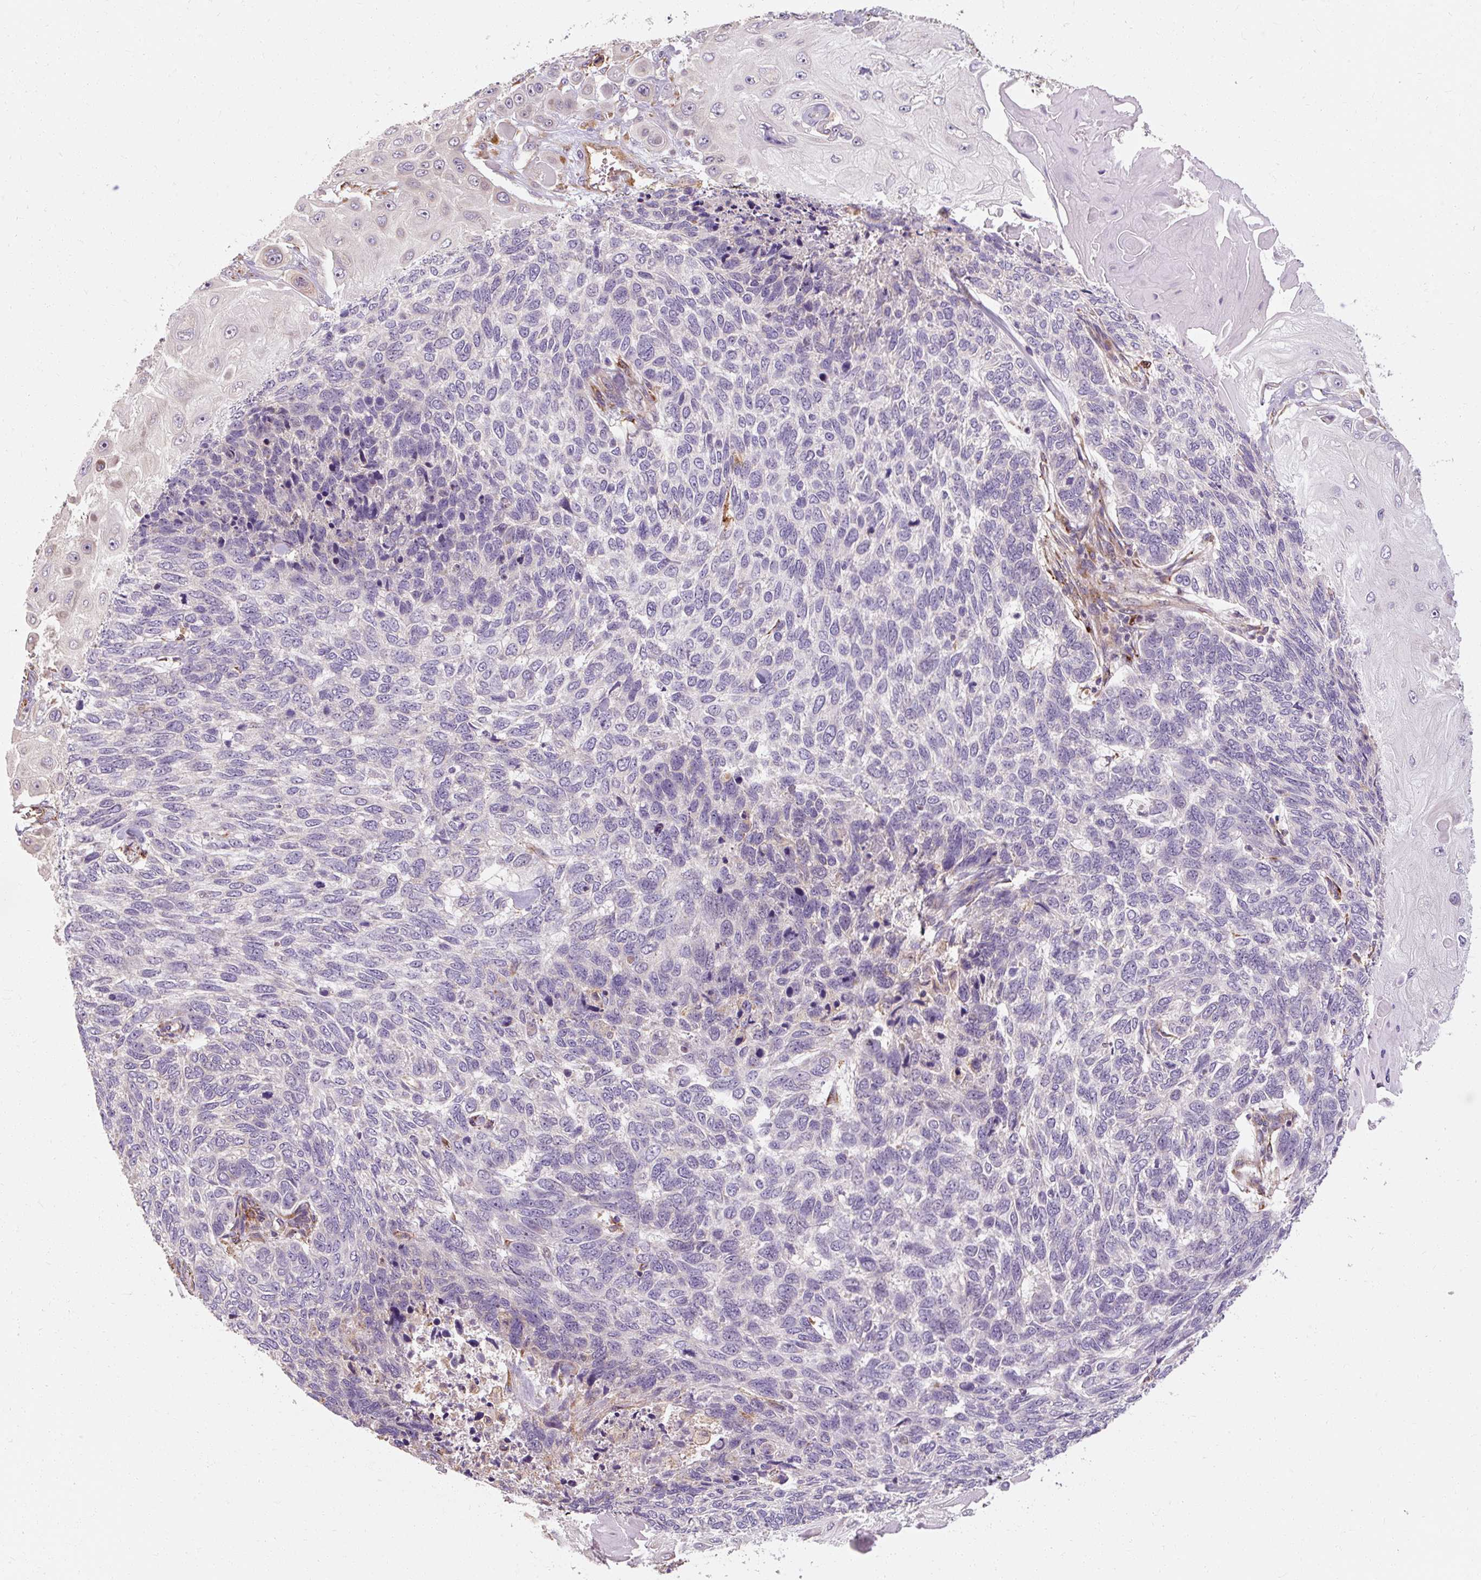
{"staining": {"intensity": "negative", "quantity": "none", "location": "none"}, "tissue": "skin cancer", "cell_type": "Tumor cells", "image_type": "cancer", "snomed": [{"axis": "morphology", "description": "Basal cell carcinoma"}, {"axis": "topography", "description": "Skin"}], "caption": "A high-resolution photomicrograph shows immunohistochemistry (IHC) staining of basal cell carcinoma (skin), which displays no significant staining in tumor cells.", "gene": "TBC1D4", "patient": {"sex": "female", "age": 65}}